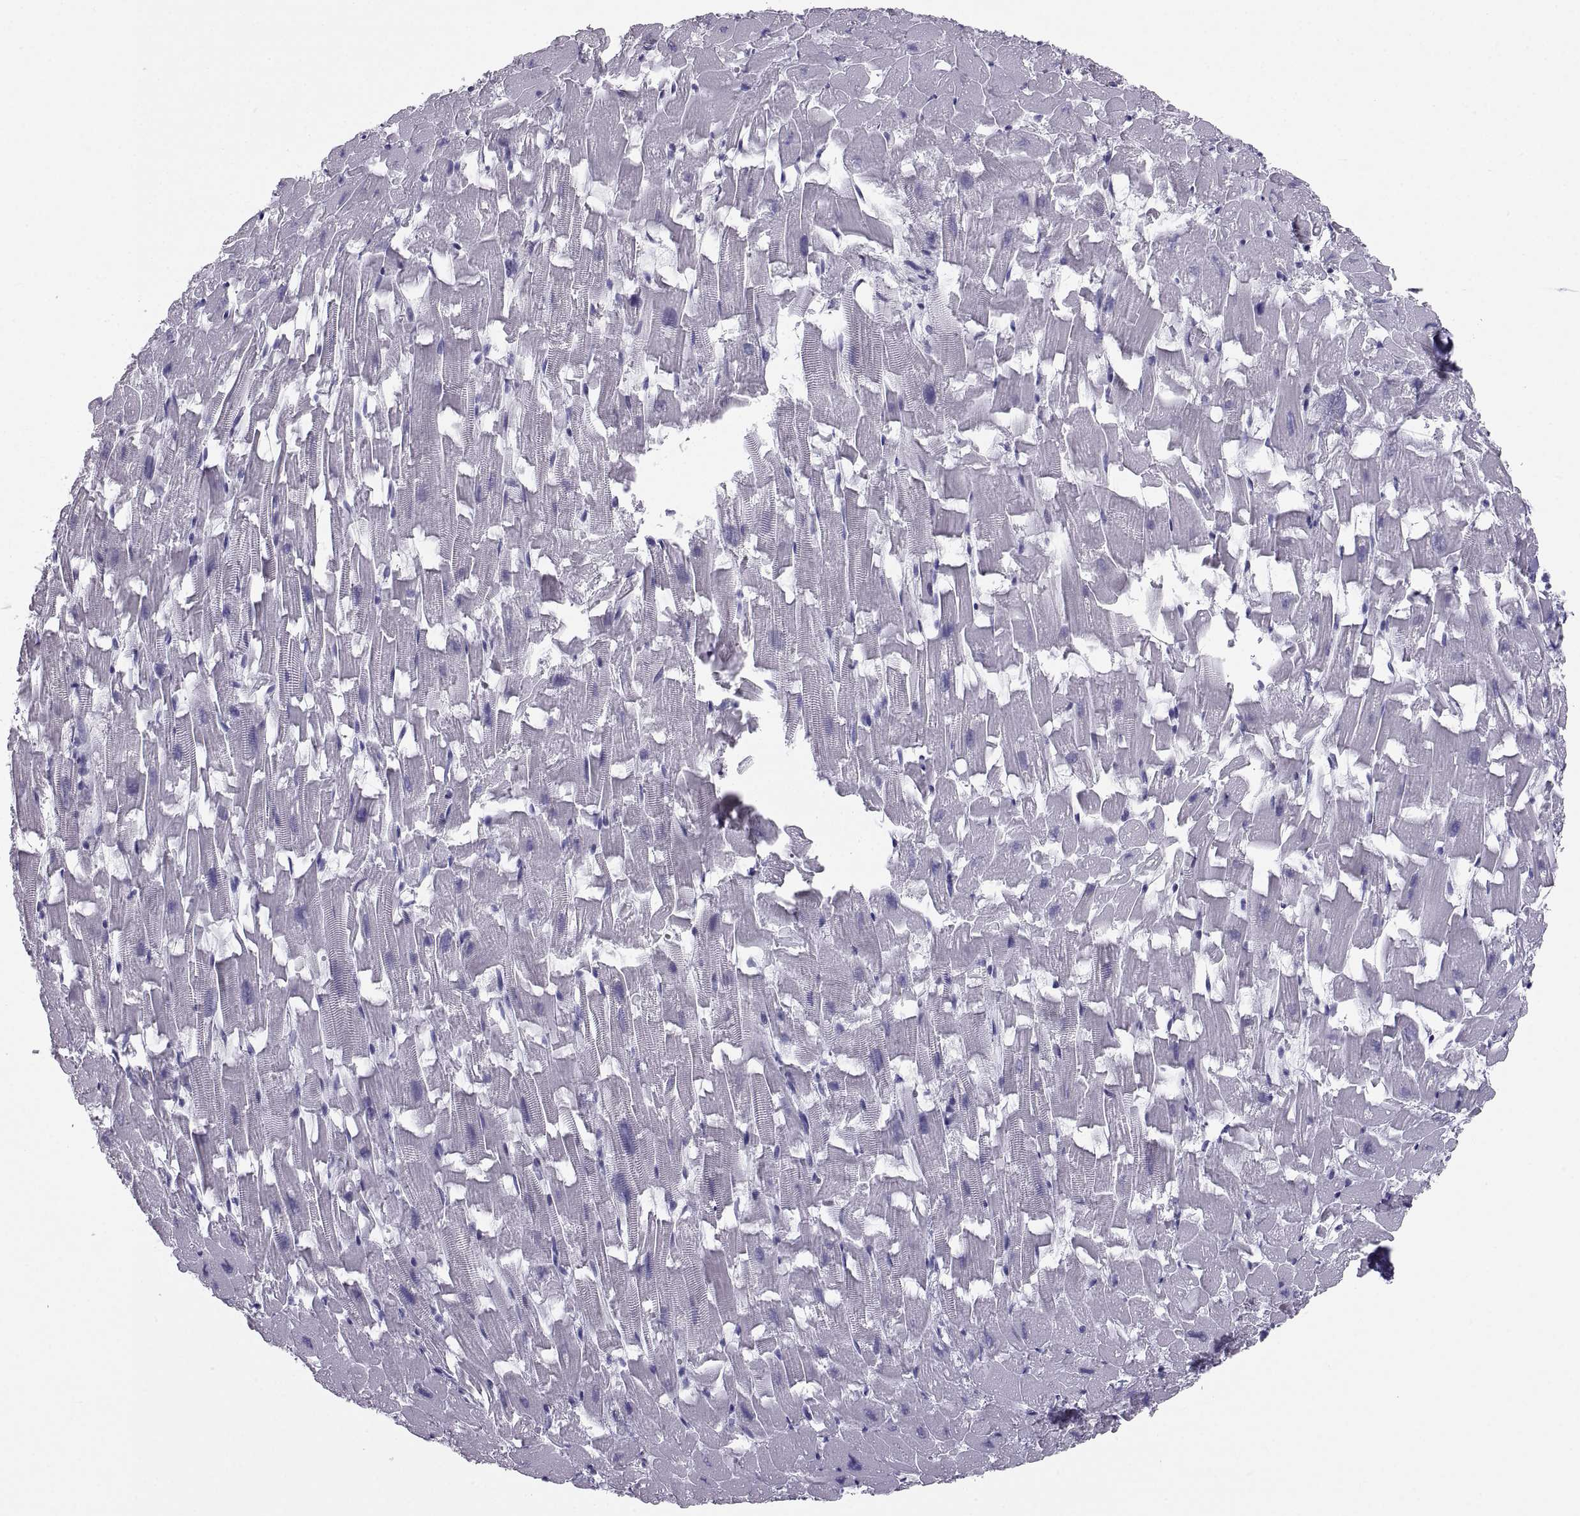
{"staining": {"intensity": "negative", "quantity": "none", "location": "none"}, "tissue": "heart muscle", "cell_type": "Cardiomyocytes", "image_type": "normal", "snomed": [{"axis": "morphology", "description": "Normal tissue, NOS"}, {"axis": "topography", "description": "Heart"}], "caption": "A high-resolution micrograph shows immunohistochemistry staining of benign heart muscle, which displays no significant positivity in cardiomyocytes.", "gene": "PCSK1N", "patient": {"sex": "female", "age": 64}}